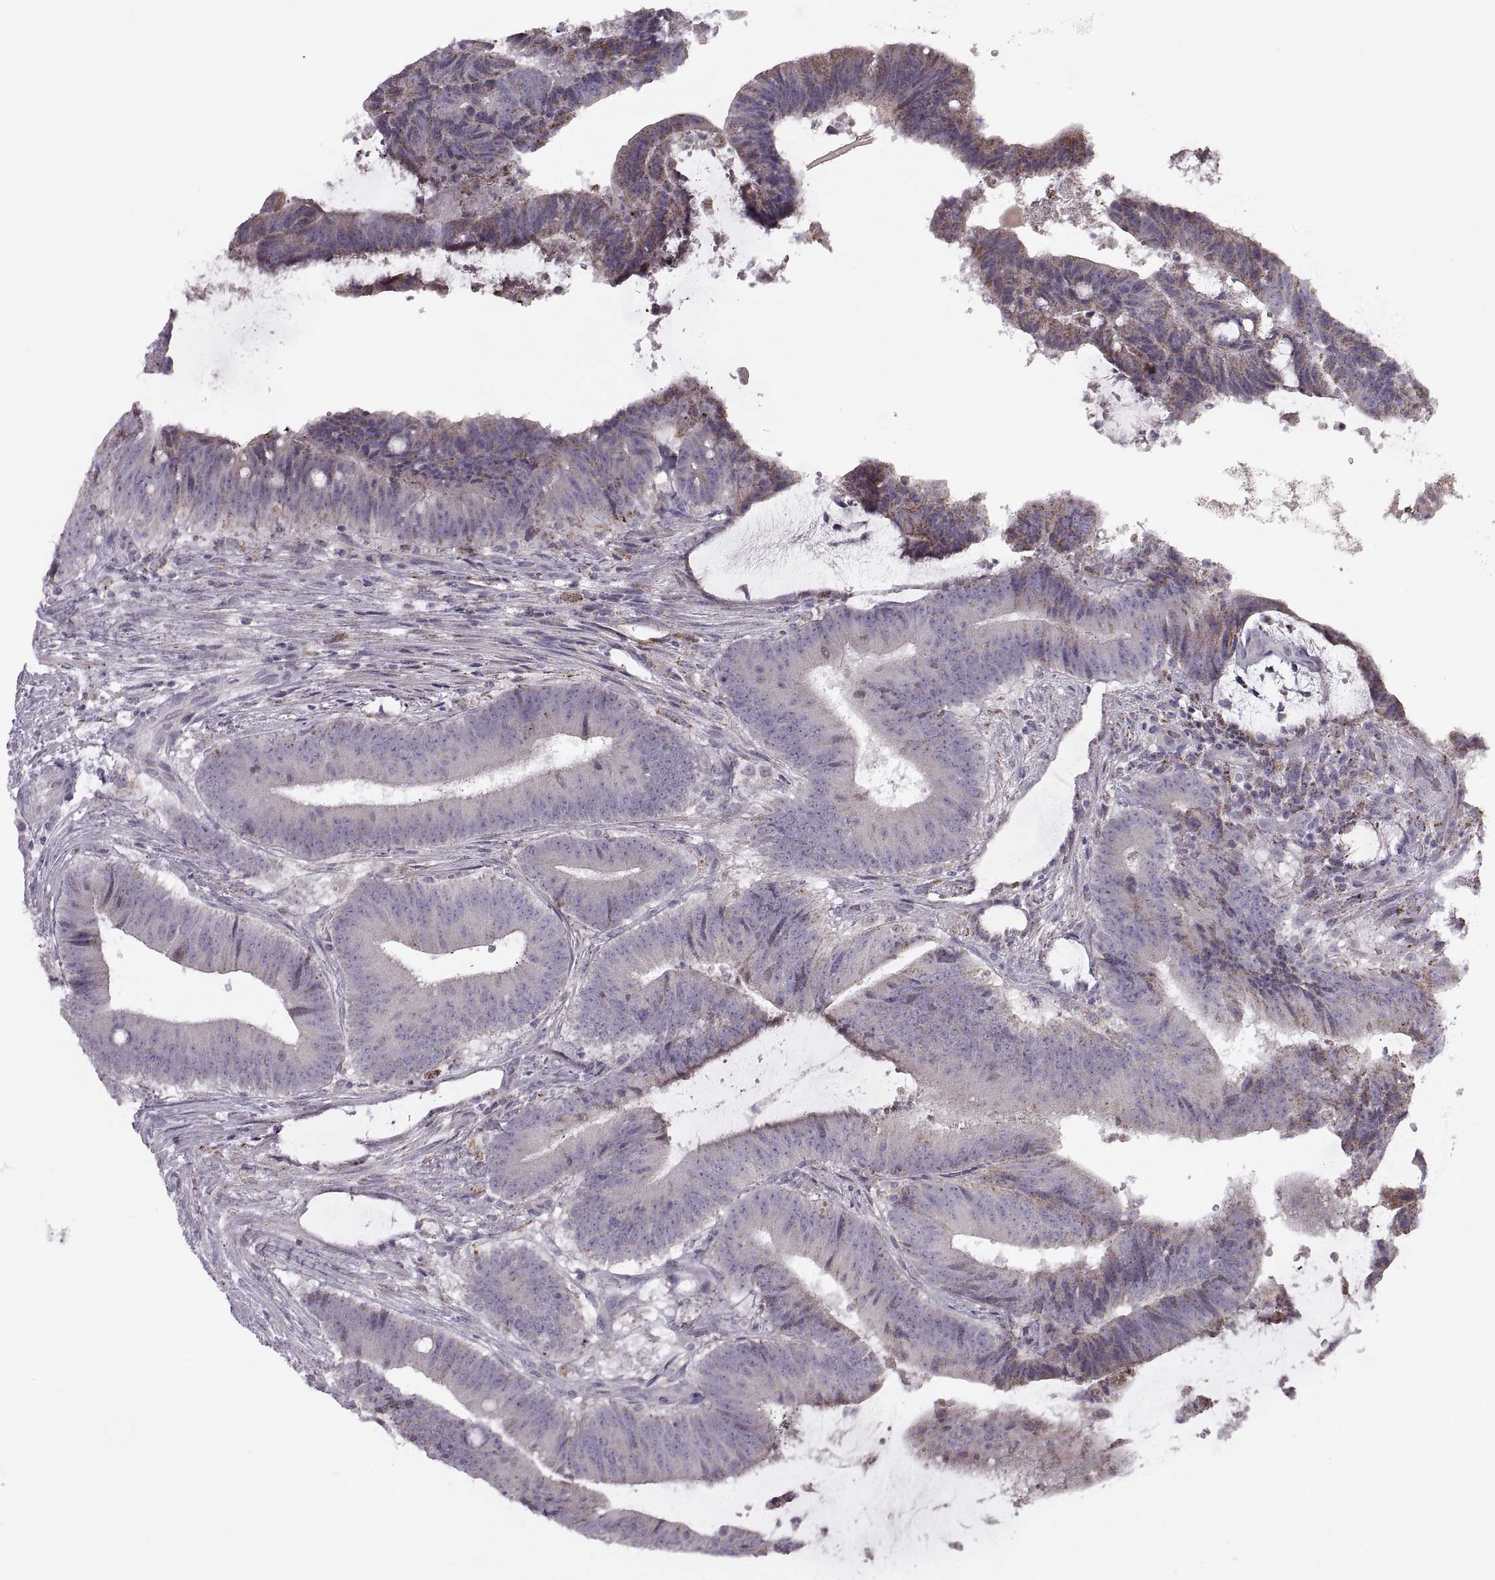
{"staining": {"intensity": "moderate", "quantity": "<25%", "location": "cytoplasmic/membranous"}, "tissue": "colorectal cancer", "cell_type": "Tumor cells", "image_type": "cancer", "snomed": [{"axis": "morphology", "description": "Adenocarcinoma, NOS"}, {"axis": "topography", "description": "Colon"}], "caption": "The photomicrograph reveals immunohistochemical staining of colorectal cancer. There is moderate cytoplasmic/membranous expression is seen in about <25% of tumor cells. The staining was performed using DAB to visualize the protein expression in brown, while the nuclei were stained in blue with hematoxylin (Magnification: 20x).", "gene": "PIERCE1", "patient": {"sex": "female", "age": 43}}